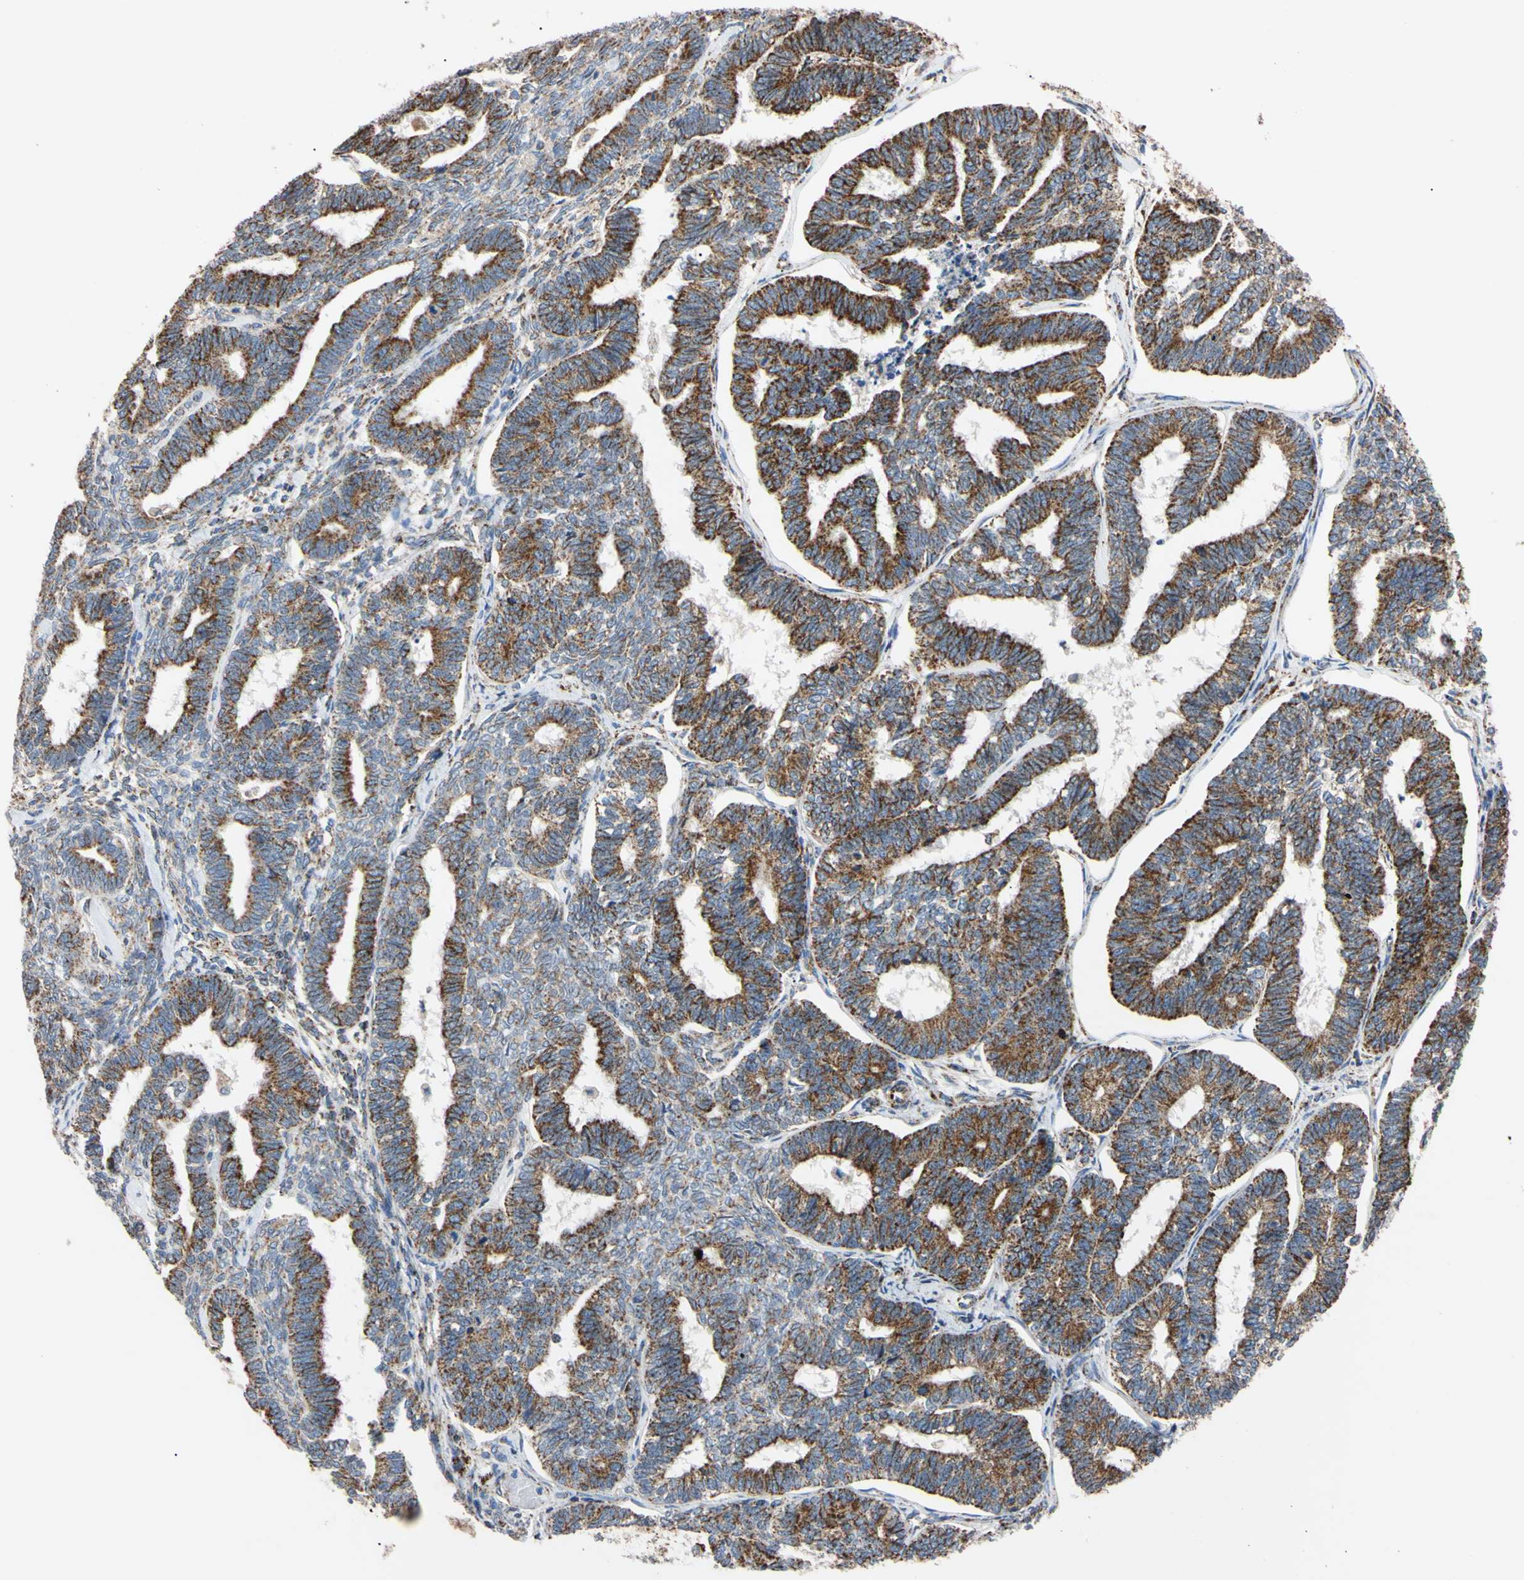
{"staining": {"intensity": "strong", "quantity": ">75%", "location": "cytoplasmic/membranous"}, "tissue": "endometrial cancer", "cell_type": "Tumor cells", "image_type": "cancer", "snomed": [{"axis": "morphology", "description": "Adenocarcinoma, NOS"}, {"axis": "topography", "description": "Endometrium"}], "caption": "Adenocarcinoma (endometrial) stained with DAB immunohistochemistry exhibits high levels of strong cytoplasmic/membranous staining in approximately >75% of tumor cells.", "gene": "CLPP", "patient": {"sex": "female", "age": 70}}